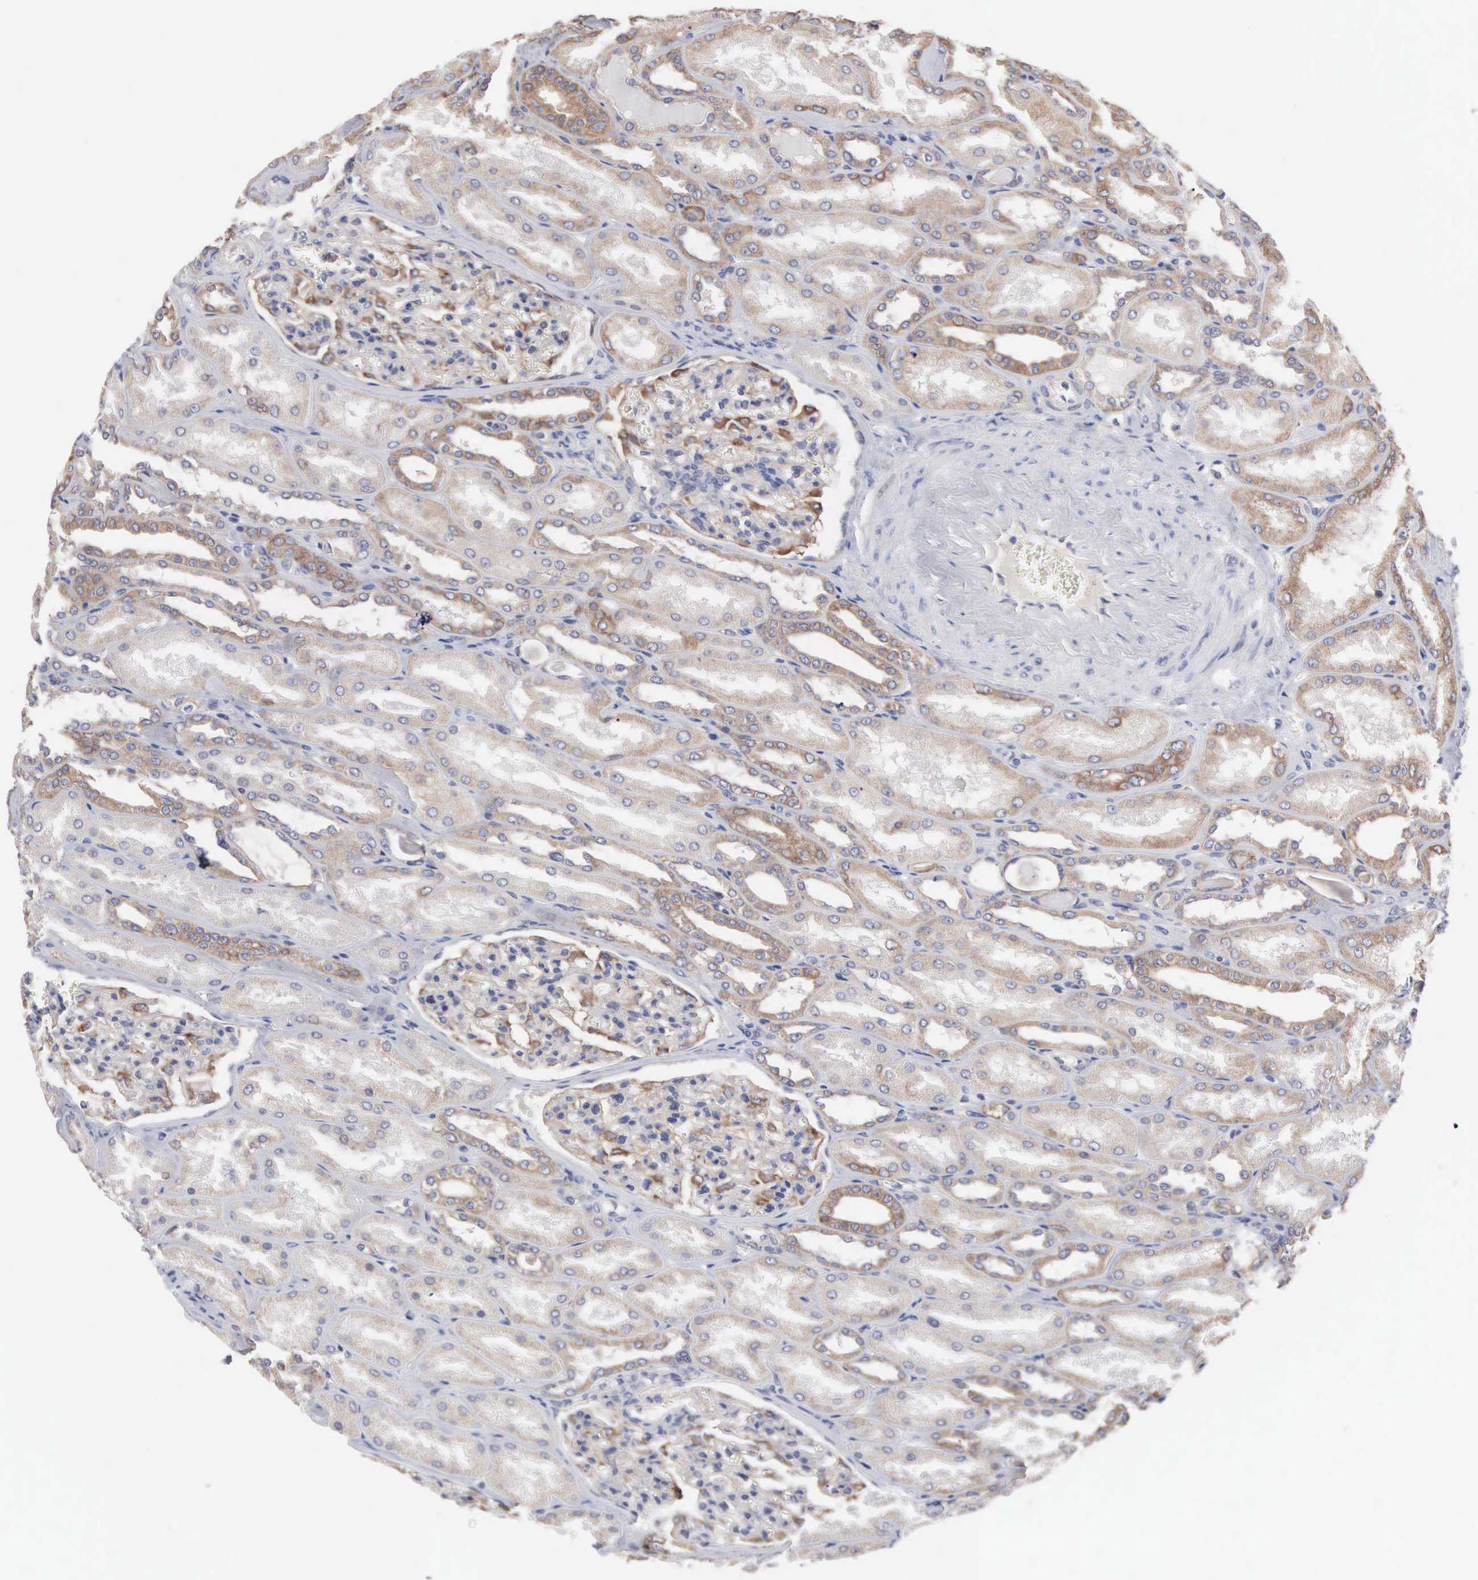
{"staining": {"intensity": "moderate", "quantity": "25%-75%", "location": "cytoplasmic/membranous"}, "tissue": "kidney", "cell_type": "Cells in glomeruli", "image_type": "normal", "snomed": [{"axis": "morphology", "description": "Normal tissue, NOS"}, {"axis": "topography", "description": "Kidney"}], "caption": "This image demonstrates immunohistochemistry (IHC) staining of normal human kidney, with medium moderate cytoplasmic/membranous staining in about 25%-75% of cells in glomeruli.", "gene": "INF2", "patient": {"sex": "male", "age": 61}}